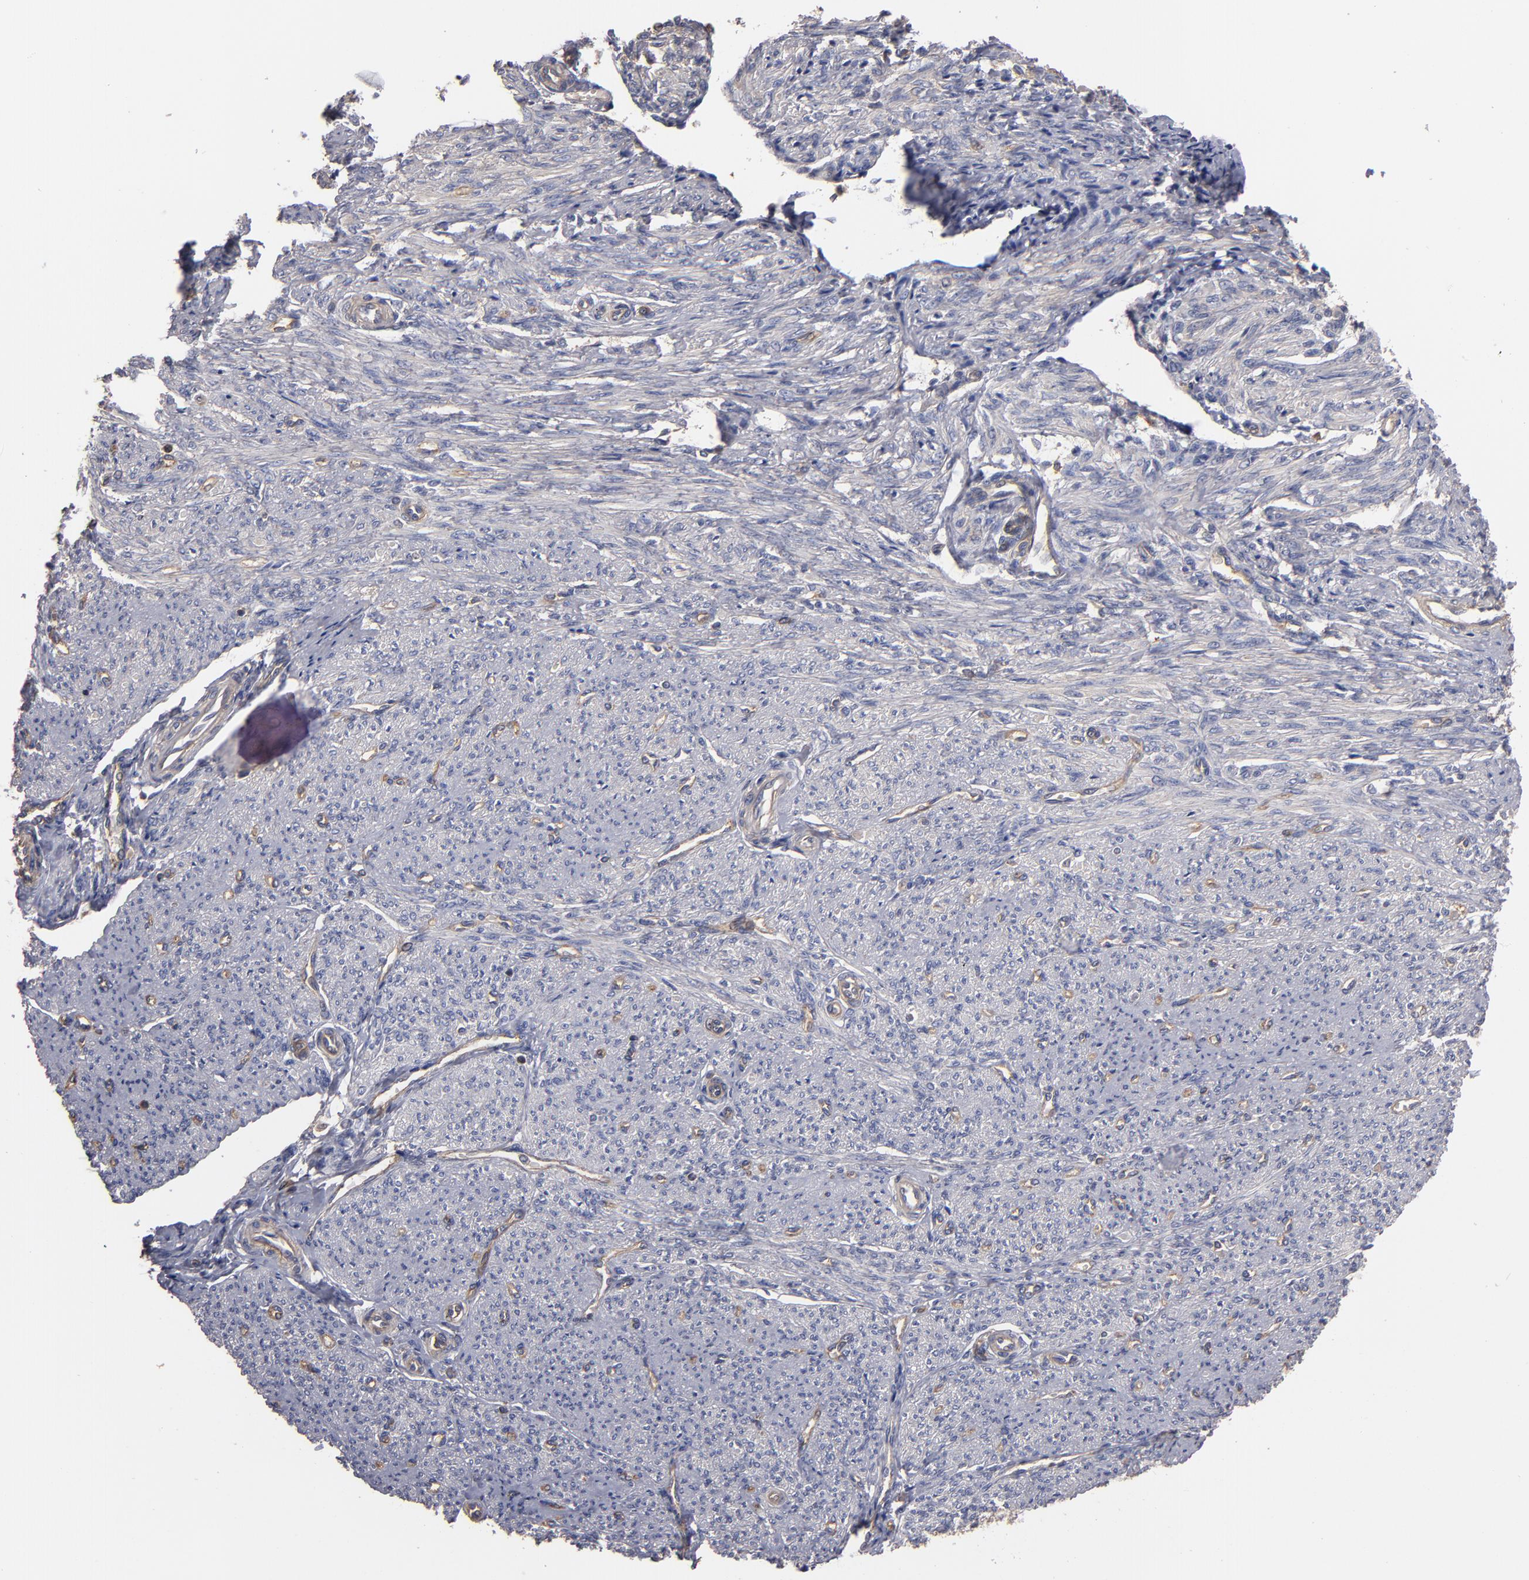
{"staining": {"intensity": "negative", "quantity": "none", "location": "none"}, "tissue": "smooth muscle", "cell_type": "Smooth muscle cells", "image_type": "normal", "snomed": [{"axis": "morphology", "description": "Normal tissue, NOS"}, {"axis": "topography", "description": "Smooth muscle"}], "caption": "An immunohistochemistry (IHC) image of normal smooth muscle is shown. There is no staining in smooth muscle cells of smooth muscle.", "gene": "ESYT2", "patient": {"sex": "female", "age": 65}}